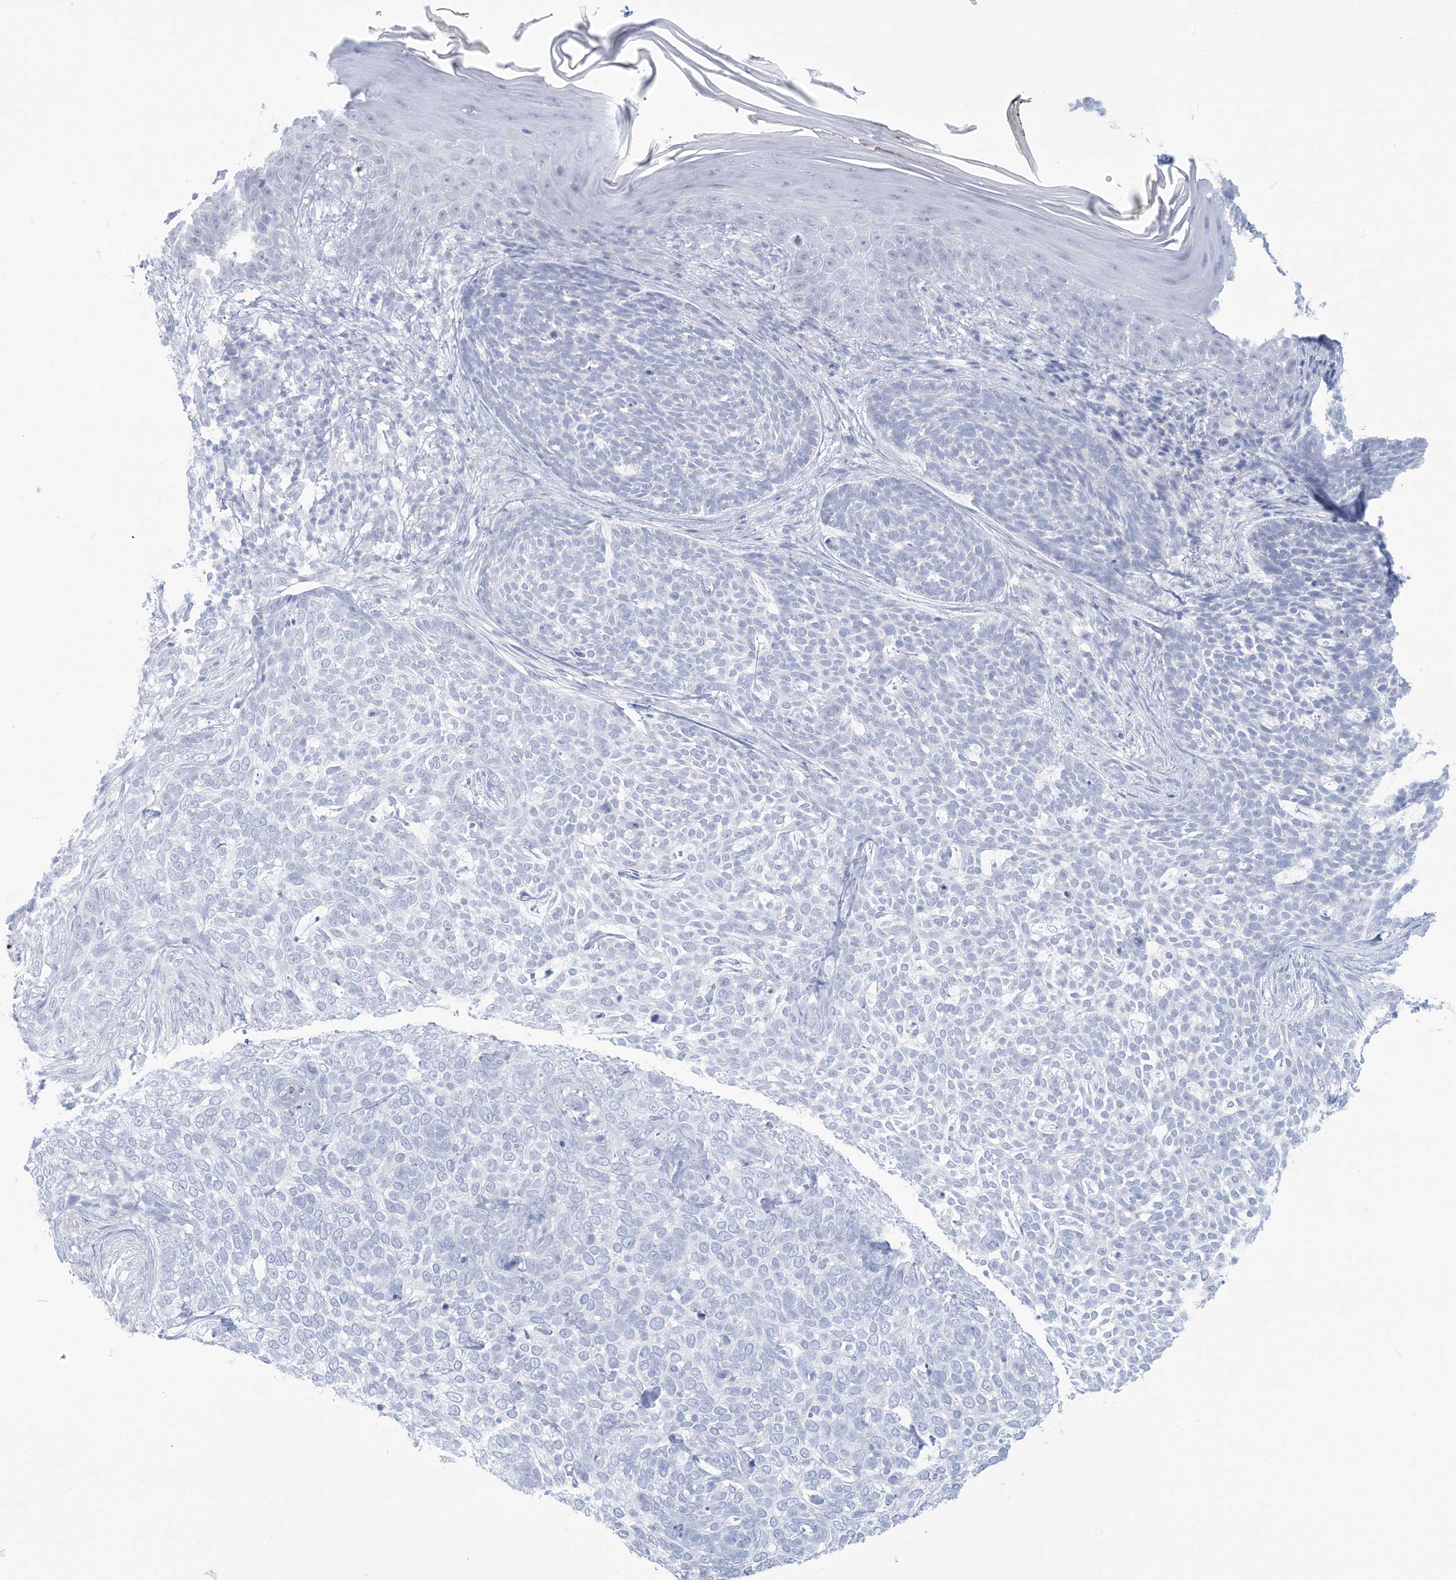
{"staining": {"intensity": "negative", "quantity": "none", "location": "none"}, "tissue": "skin cancer", "cell_type": "Tumor cells", "image_type": "cancer", "snomed": [{"axis": "morphology", "description": "Basal cell carcinoma"}, {"axis": "topography", "description": "Skin"}], "caption": "This micrograph is of skin cancer stained with immunohistochemistry to label a protein in brown with the nuclei are counter-stained blue. There is no positivity in tumor cells.", "gene": "AGXT", "patient": {"sex": "female", "age": 64}}